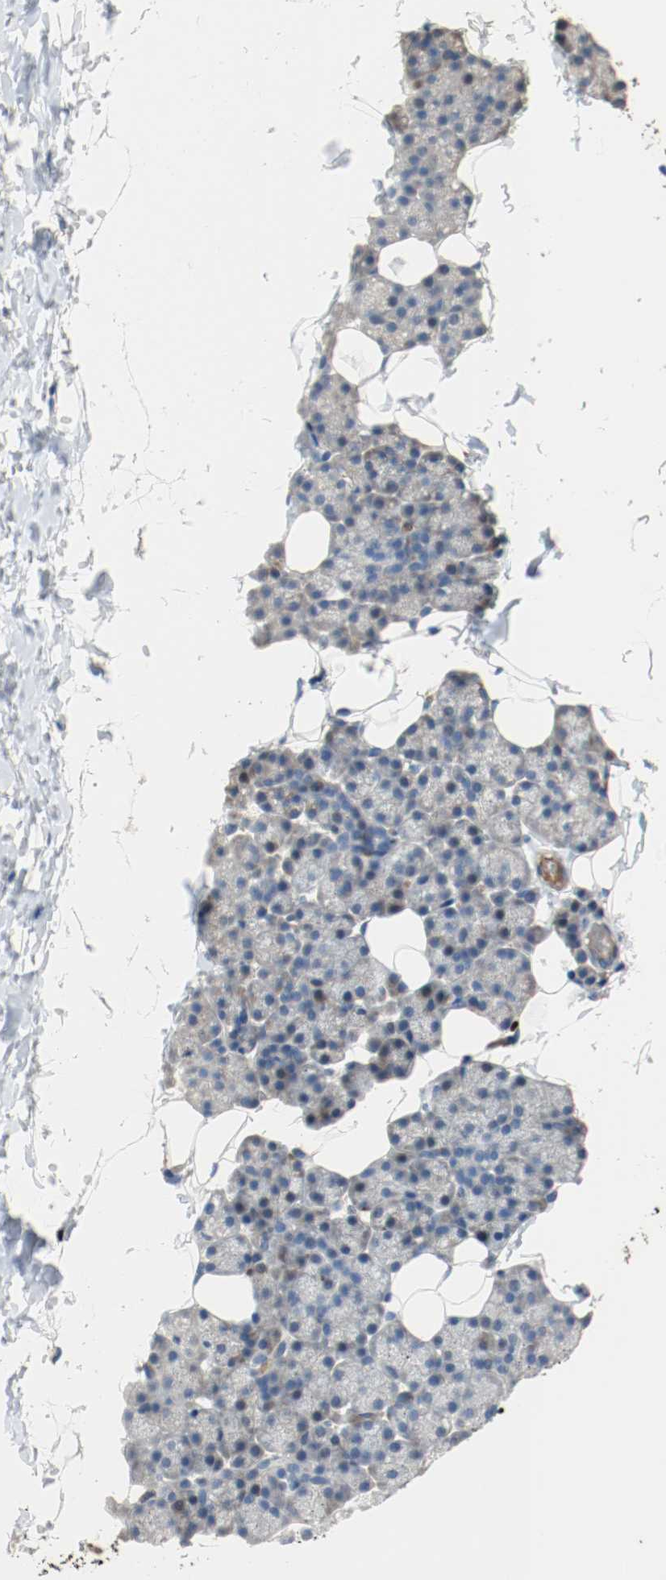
{"staining": {"intensity": "negative", "quantity": "none", "location": "none"}, "tissue": "salivary gland", "cell_type": "Glandular cells", "image_type": "normal", "snomed": [{"axis": "morphology", "description": "Normal tissue, NOS"}, {"axis": "topography", "description": "Lymph node"}, {"axis": "topography", "description": "Salivary gland"}], "caption": "Immunohistochemistry micrograph of unremarkable salivary gland: salivary gland stained with DAB reveals no significant protein staining in glandular cells.", "gene": "BLK", "patient": {"sex": "male", "age": 8}}